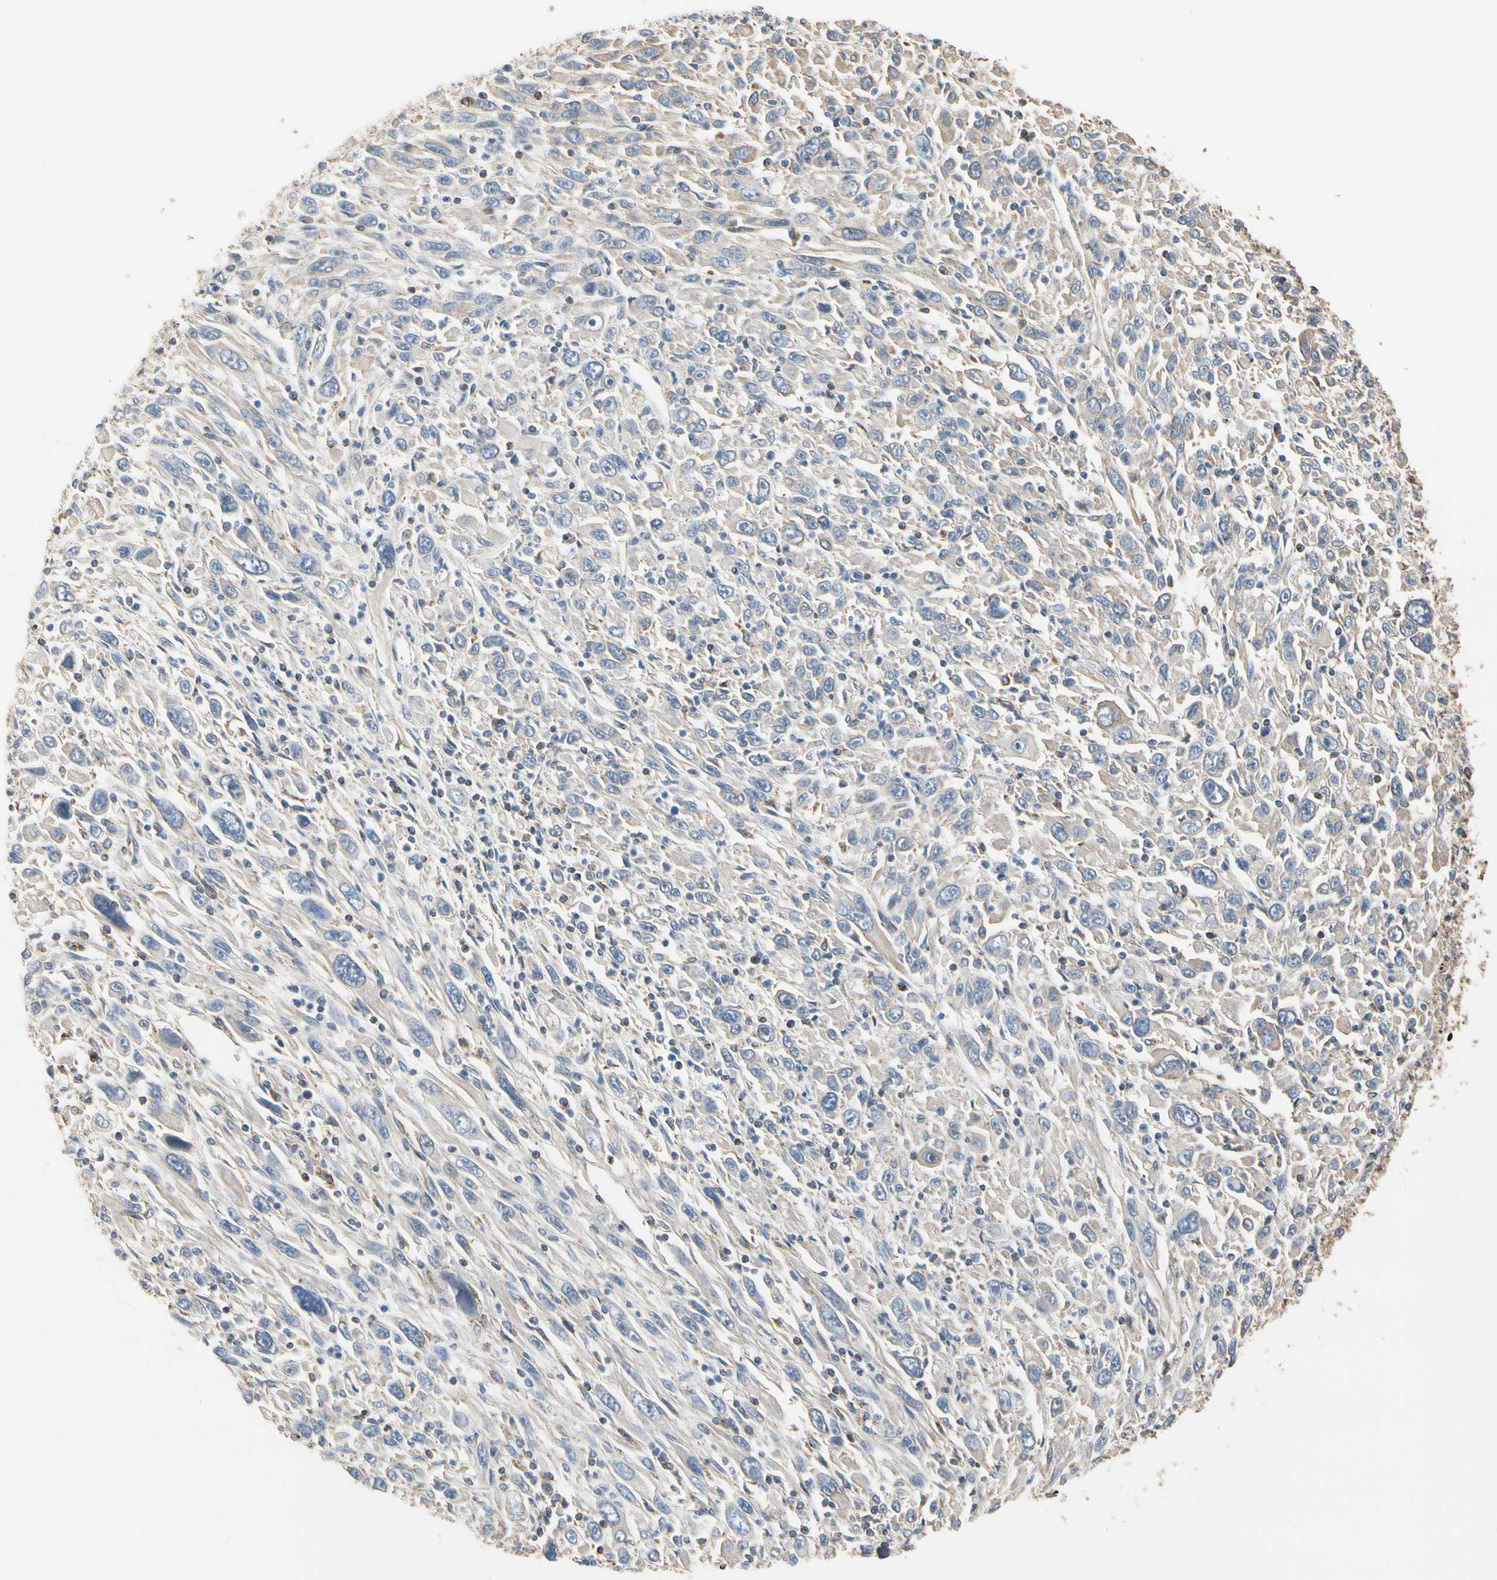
{"staining": {"intensity": "negative", "quantity": "none", "location": "none"}, "tissue": "melanoma", "cell_type": "Tumor cells", "image_type": "cancer", "snomed": [{"axis": "morphology", "description": "Malignant melanoma, Metastatic site"}, {"axis": "topography", "description": "Skin"}], "caption": "The photomicrograph reveals no significant staining in tumor cells of melanoma.", "gene": "TUBA1A", "patient": {"sex": "female", "age": 56}}